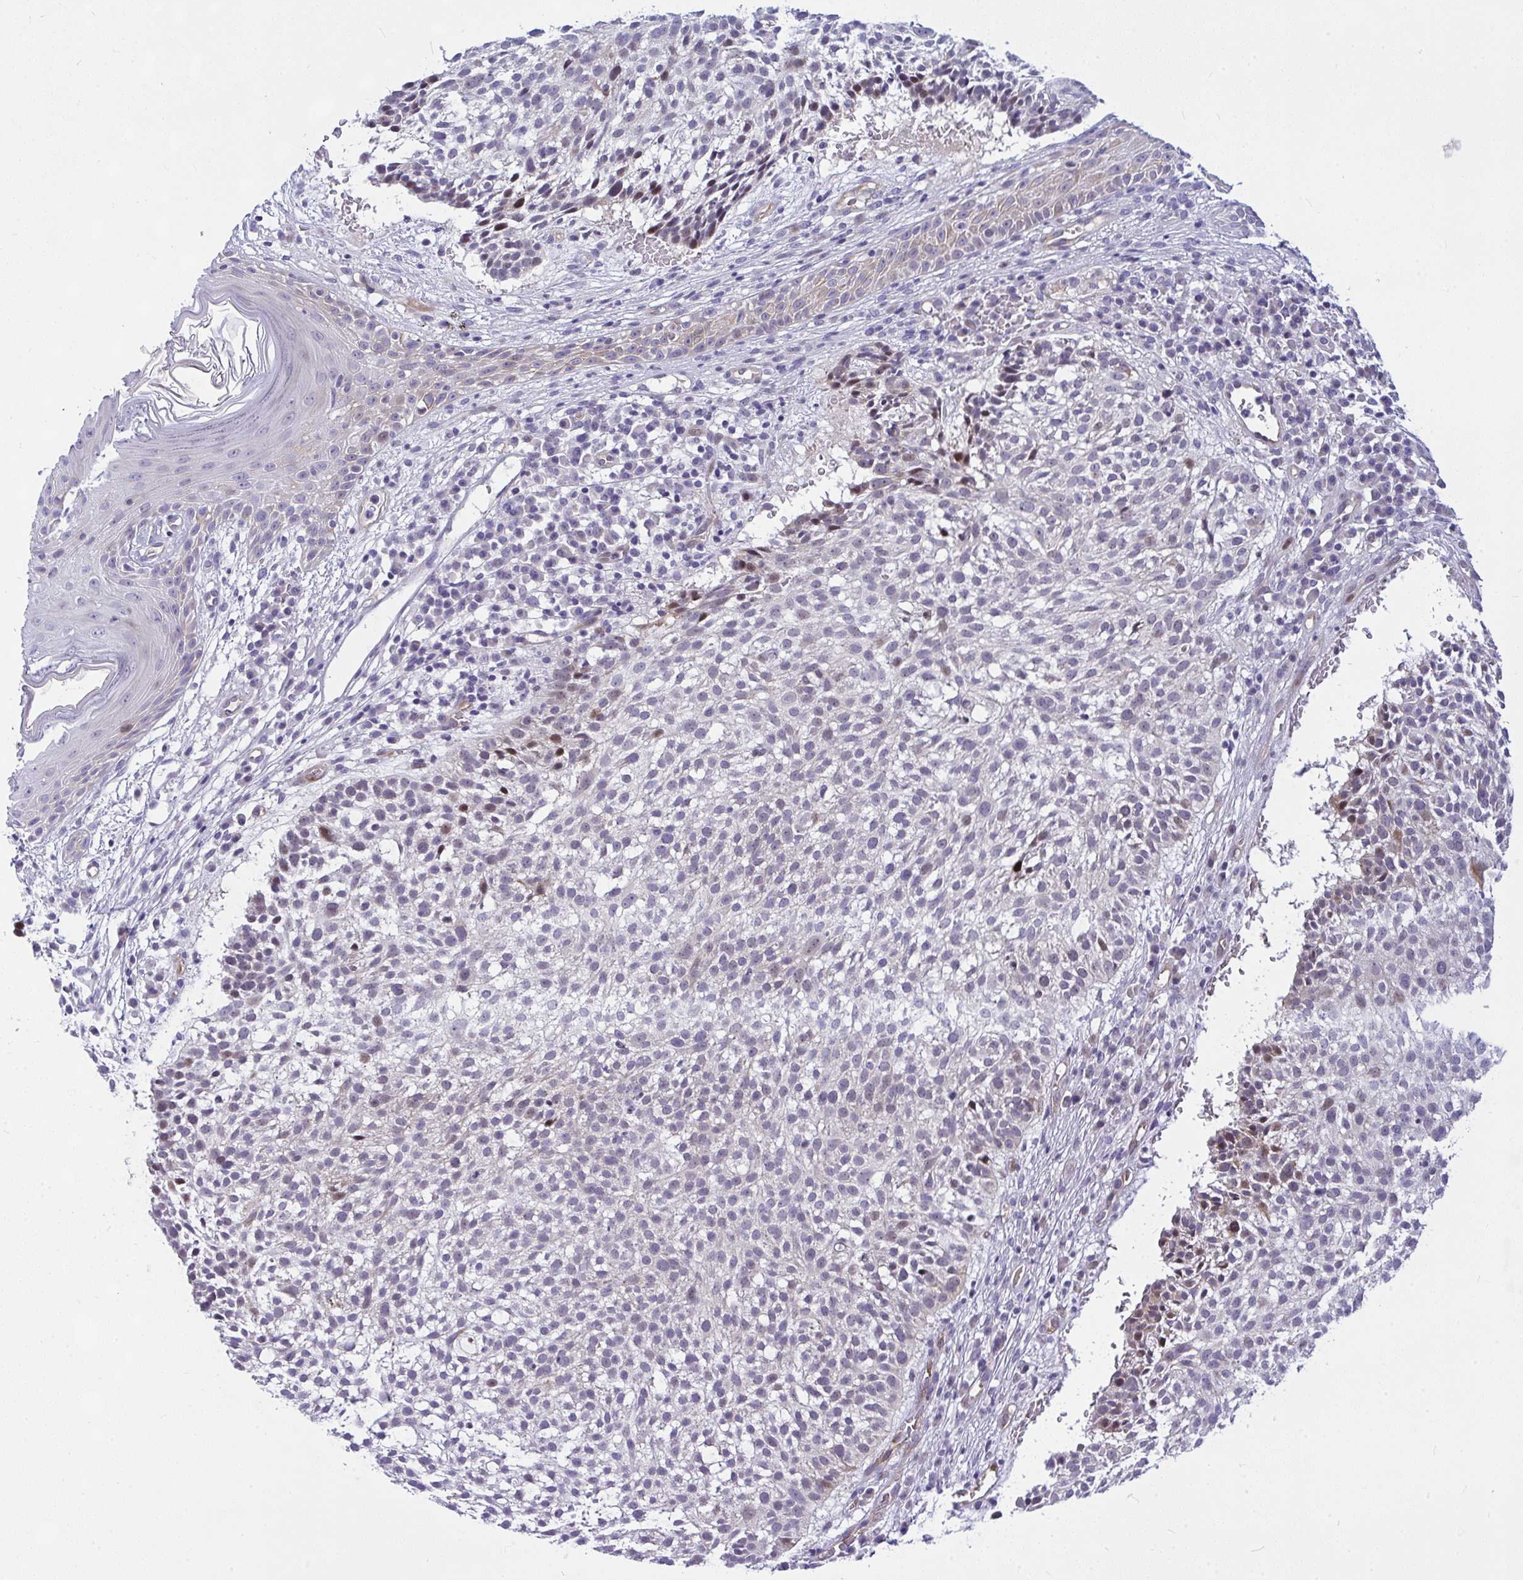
{"staining": {"intensity": "weak", "quantity": "<25%", "location": "nuclear"}, "tissue": "skin cancer", "cell_type": "Tumor cells", "image_type": "cancer", "snomed": [{"axis": "morphology", "description": "Basal cell carcinoma"}, {"axis": "topography", "description": "Skin"}, {"axis": "topography", "description": "Skin of scalp"}], "caption": "High power microscopy histopathology image of an IHC histopathology image of skin basal cell carcinoma, revealing no significant staining in tumor cells. (Stains: DAB IHC with hematoxylin counter stain, Microscopy: brightfield microscopy at high magnification).", "gene": "NFXL1", "patient": {"sex": "female", "age": 45}}